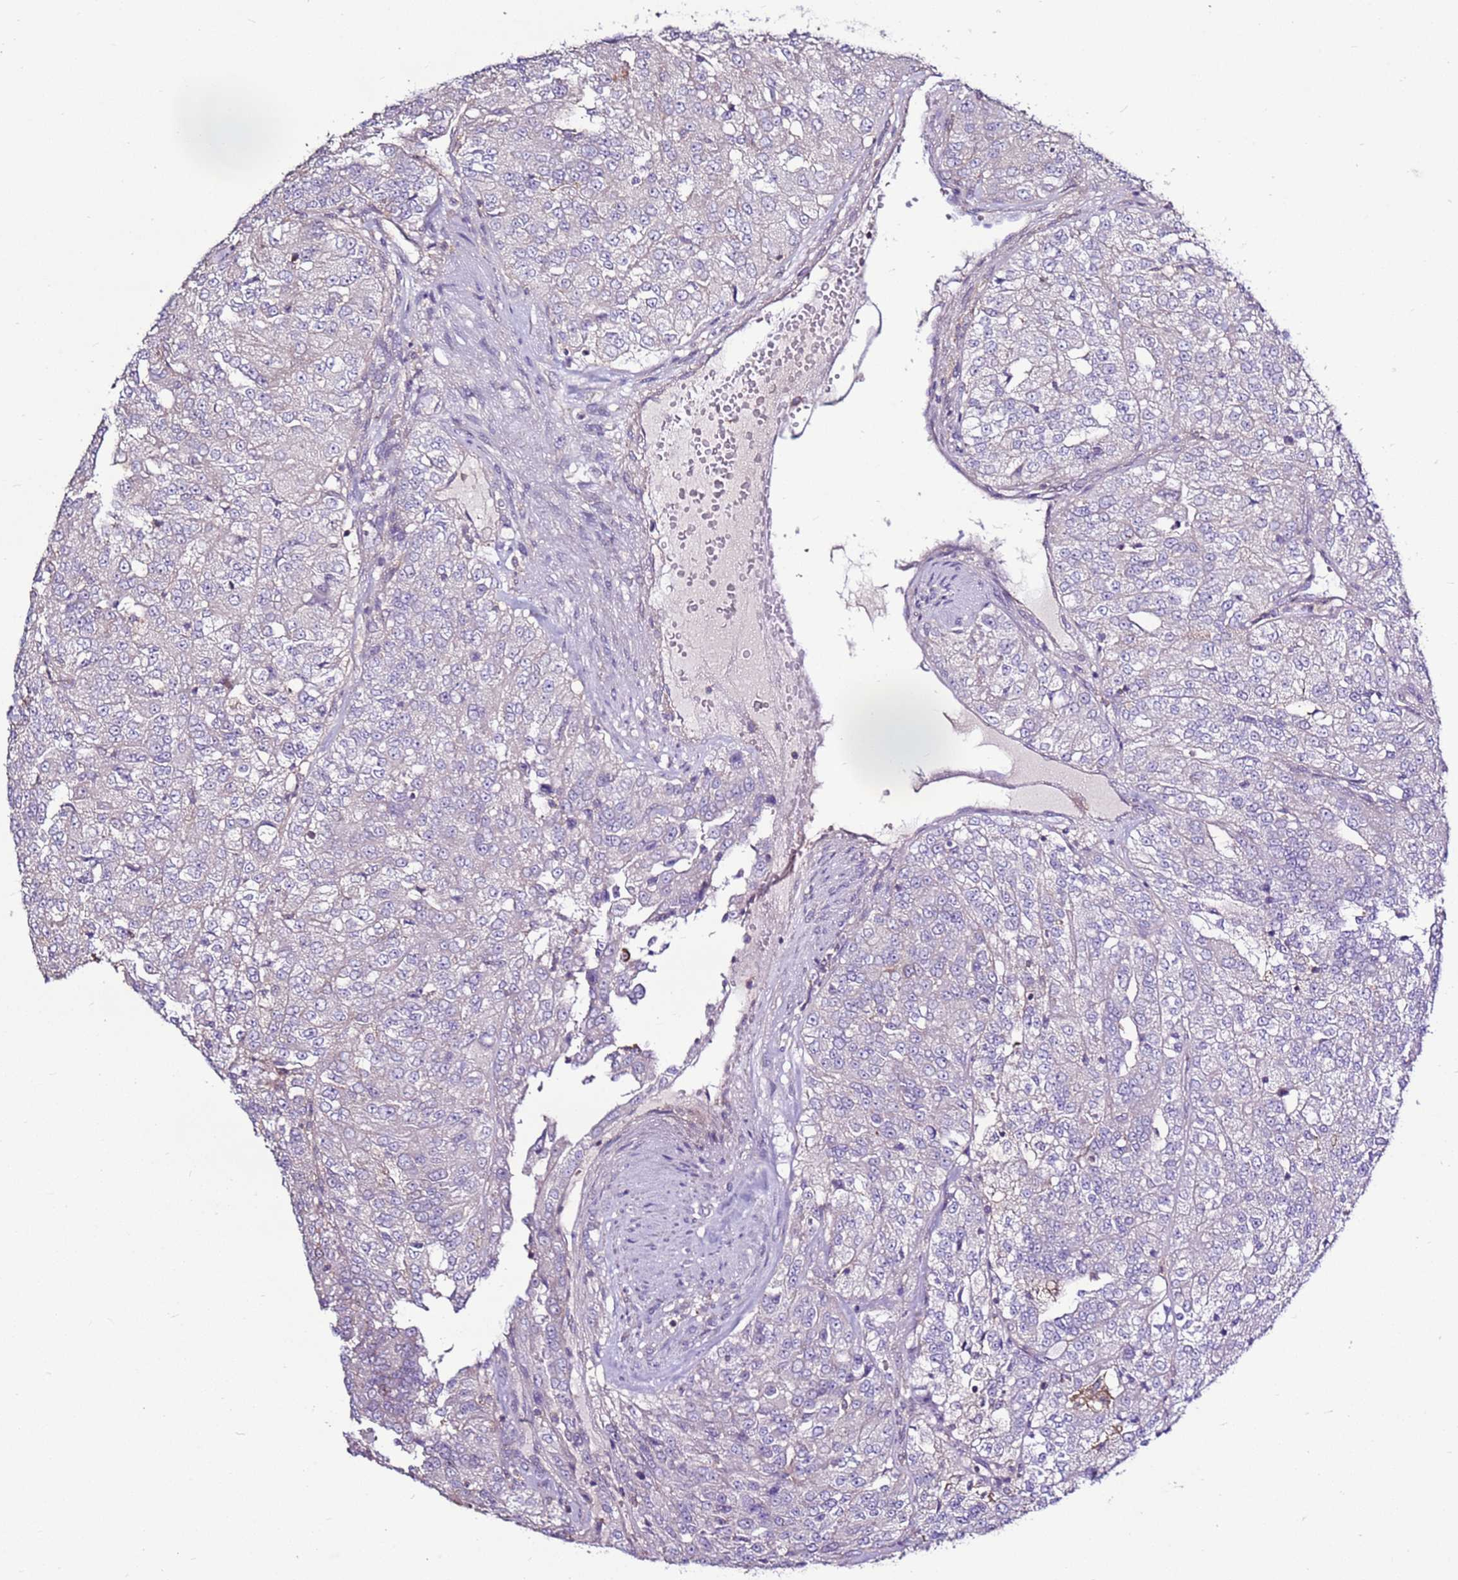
{"staining": {"intensity": "negative", "quantity": "none", "location": "none"}, "tissue": "renal cancer", "cell_type": "Tumor cells", "image_type": "cancer", "snomed": [{"axis": "morphology", "description": "Adenocarcinoma, NOS"}, {"axis": "topography", "description": "Kidney"}], "caption": "This is an immunohistochemistry (IHC) histopathology image of renal cancer. There is no positivity in tumor cells.", "gene": "EVA1B", "patient": {"sex": "female", "age": 63}}